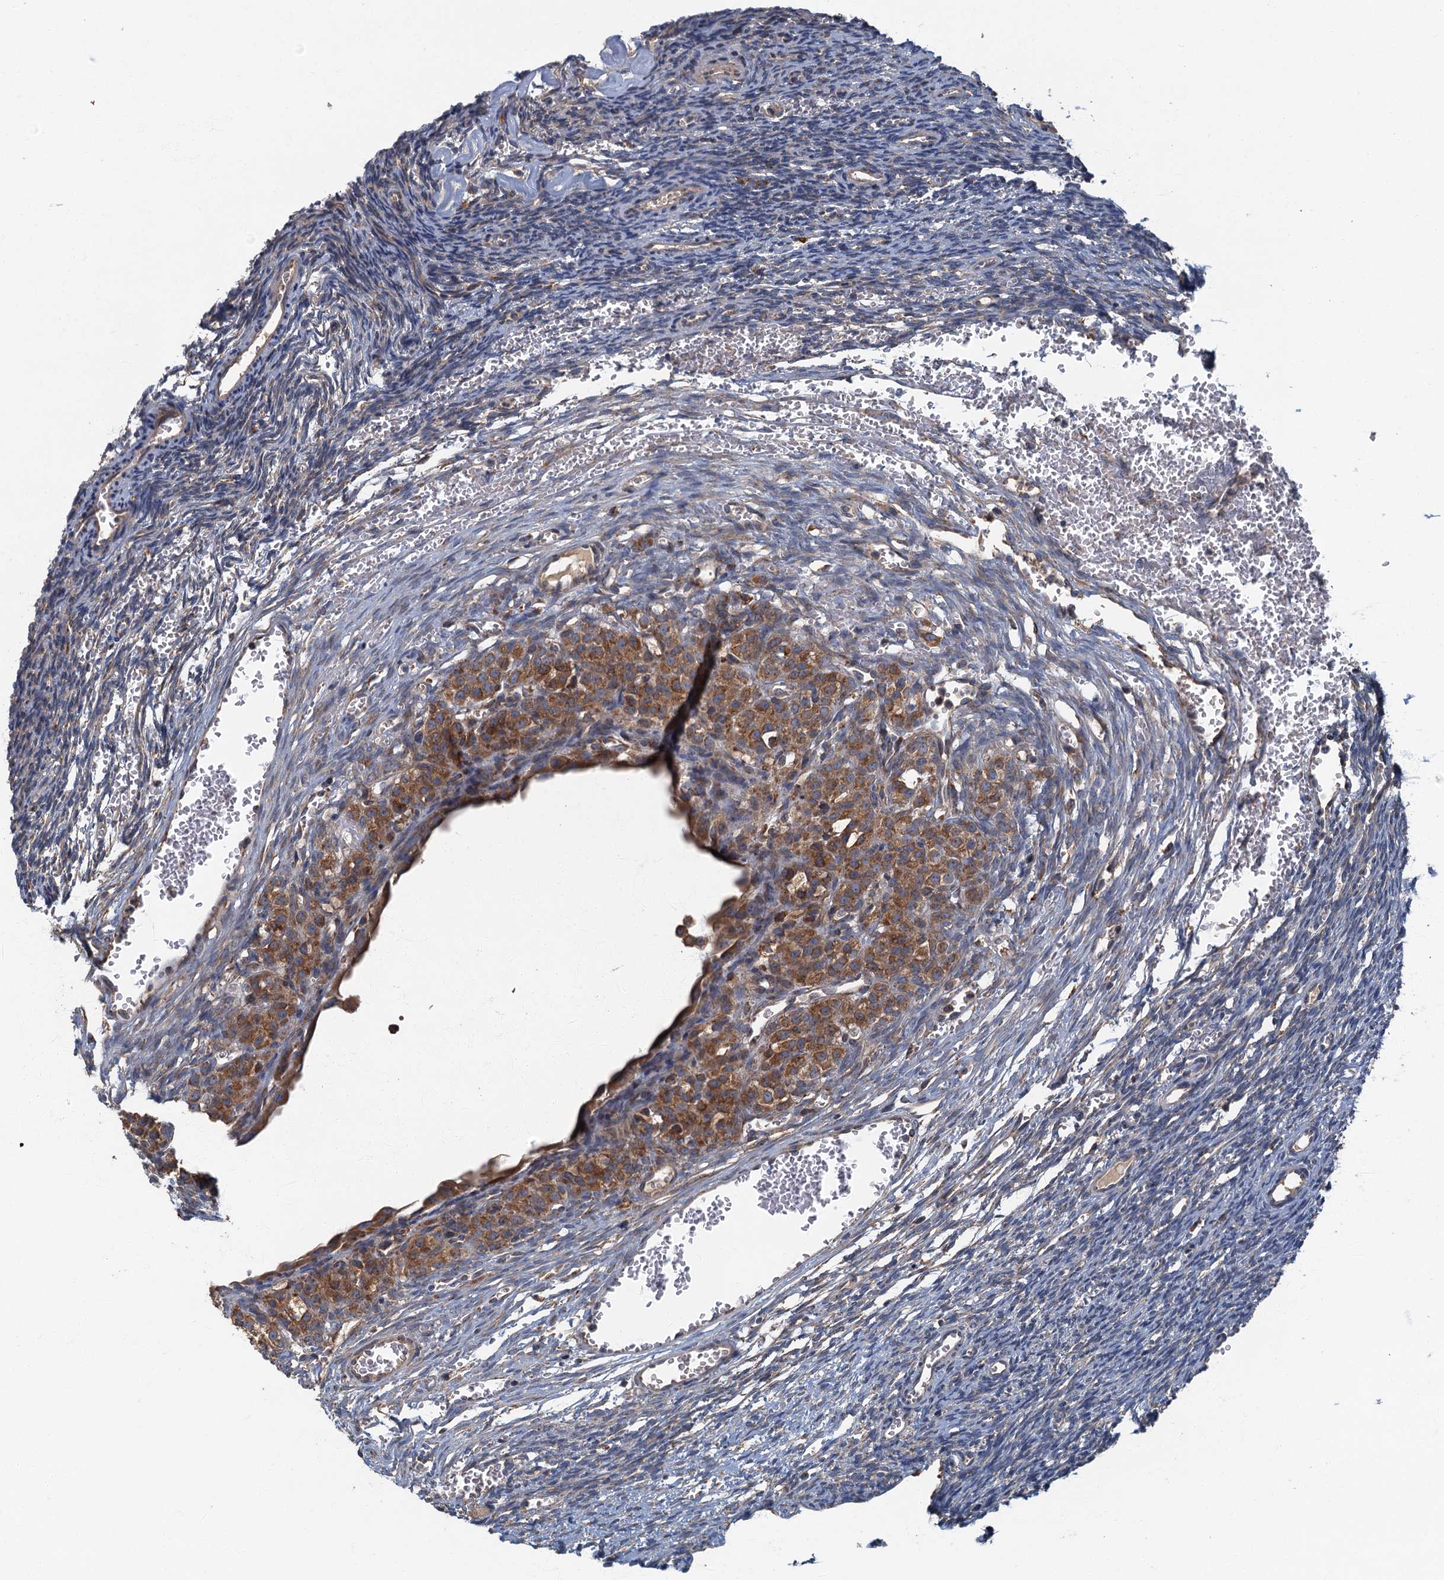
{"staining": {"intensity": "negative", "quantity": "none", "location": "none"}, "tissue": "ovary", "cell_type": "Ovarian stroma cells", "image_type": "normal", "snomed": [{"axis": "morphology", "description": "Normal tissue, NOS"}, {"axis": "topography", "description": "Ovary"}], "caption": "High power microscopy micrograph of an immunohistochemistry (IHC) photomicrograph of benign ovary, revealing no significant expression in ovarian stroma cells.", "gene": "SPDYC", "patient": {"sex": "female", "age": 39}}